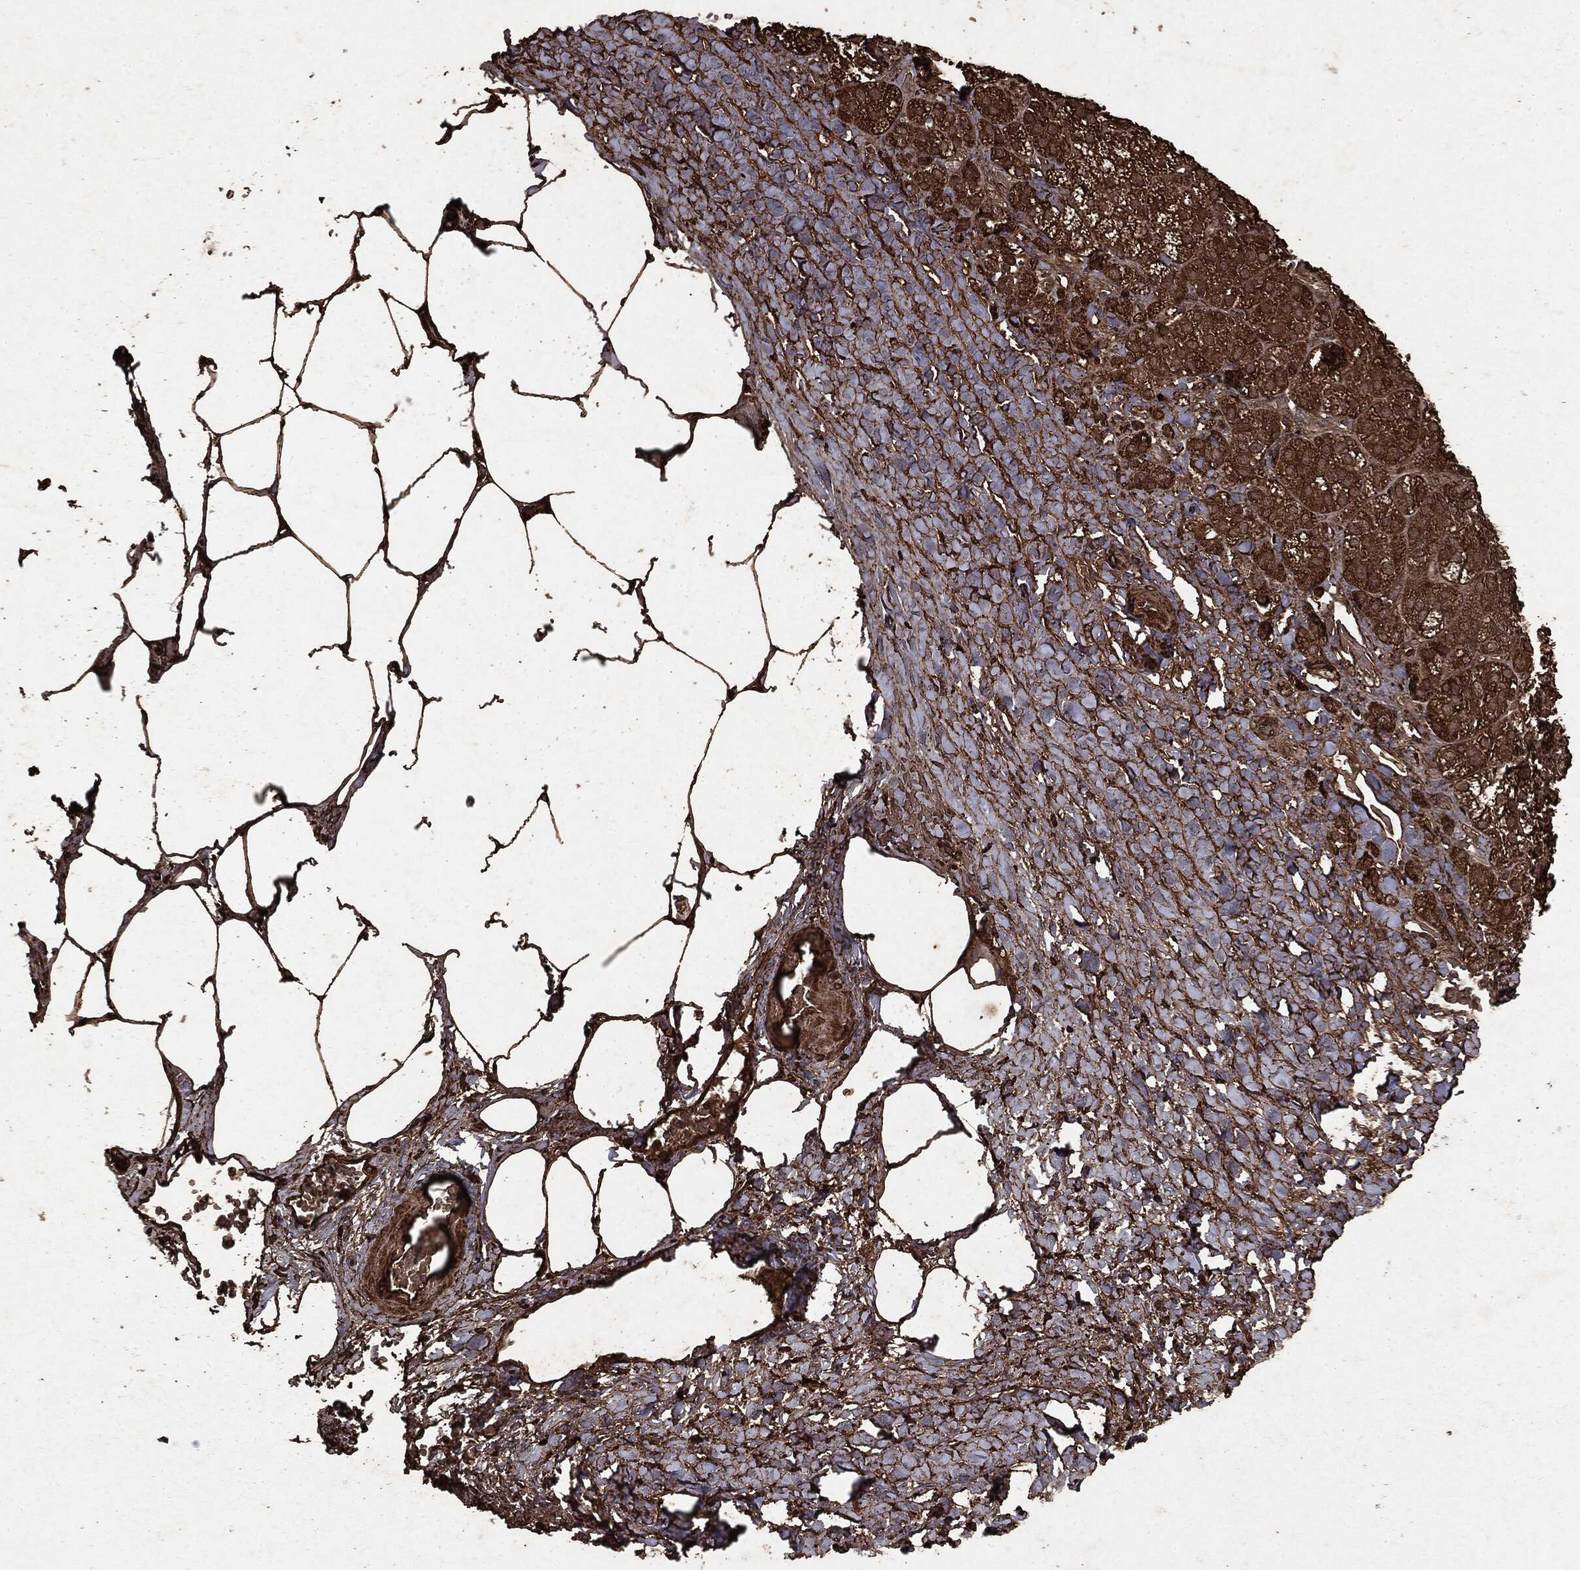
{"staining": {"intensity": "strong", "quantity": ">75%", "location": "cytoplasmic/membranous"}, "tissue": "adrenal gland", "cell_type": "Glandular cells", "image_type": "normal", "snomed": [{"axis": "morphology", "description": "Normal tissue, NOS"}, {"axis": "topography", "description": "Adrenal gland"}], "caption": "This micrograph displays IHC staining of benign adrenal gland, with high strong cytoplasmic/membranous staining in approximately >75% of glandular cells.", "gene": "ARAF", "patient": {"sex": "male", "age": 57}}